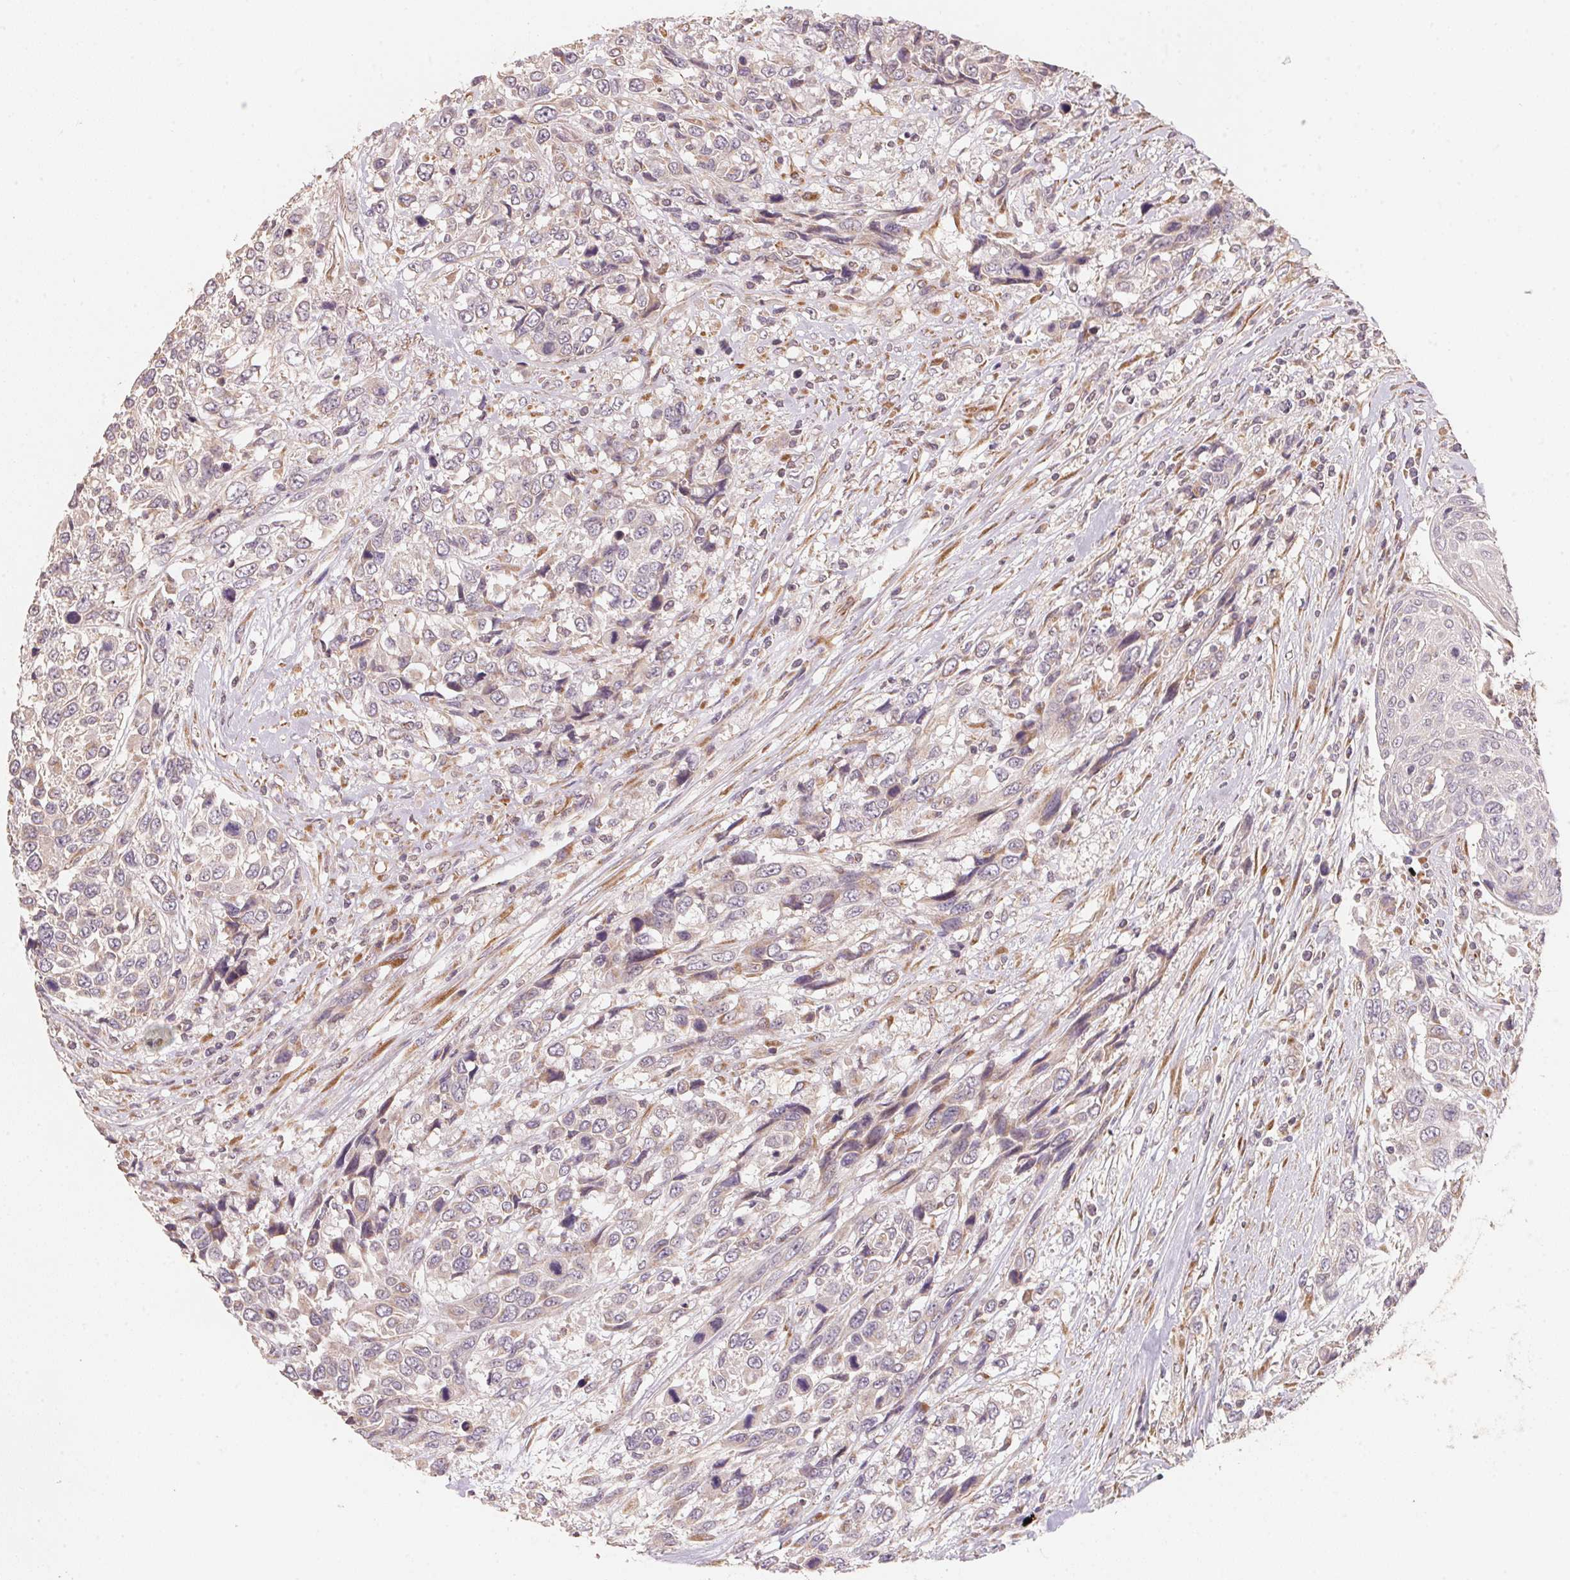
{"staining": {"intensity": "weak", "quantity": "25%-75%", "location": "cytoplasmic/membranous"}, "tissue": "urothelial cancer", "cell_type": "Tumor cells", "image_type": "cancer", "snomed": [{"axis": "morphology", "description": "Urothelial carcinoma, High grade"}, {"axis": "topography", "description": "Urinary bladder"}], "caption": "IHC (DAB) staining of human urothelial carcinoma (high-grade) displays weak cytoplasmic/membranous protein staining in about 25%-75% of tumor cells.", "gene": "TSPAN12", "patient": {"sex": "female", "age": 70}}